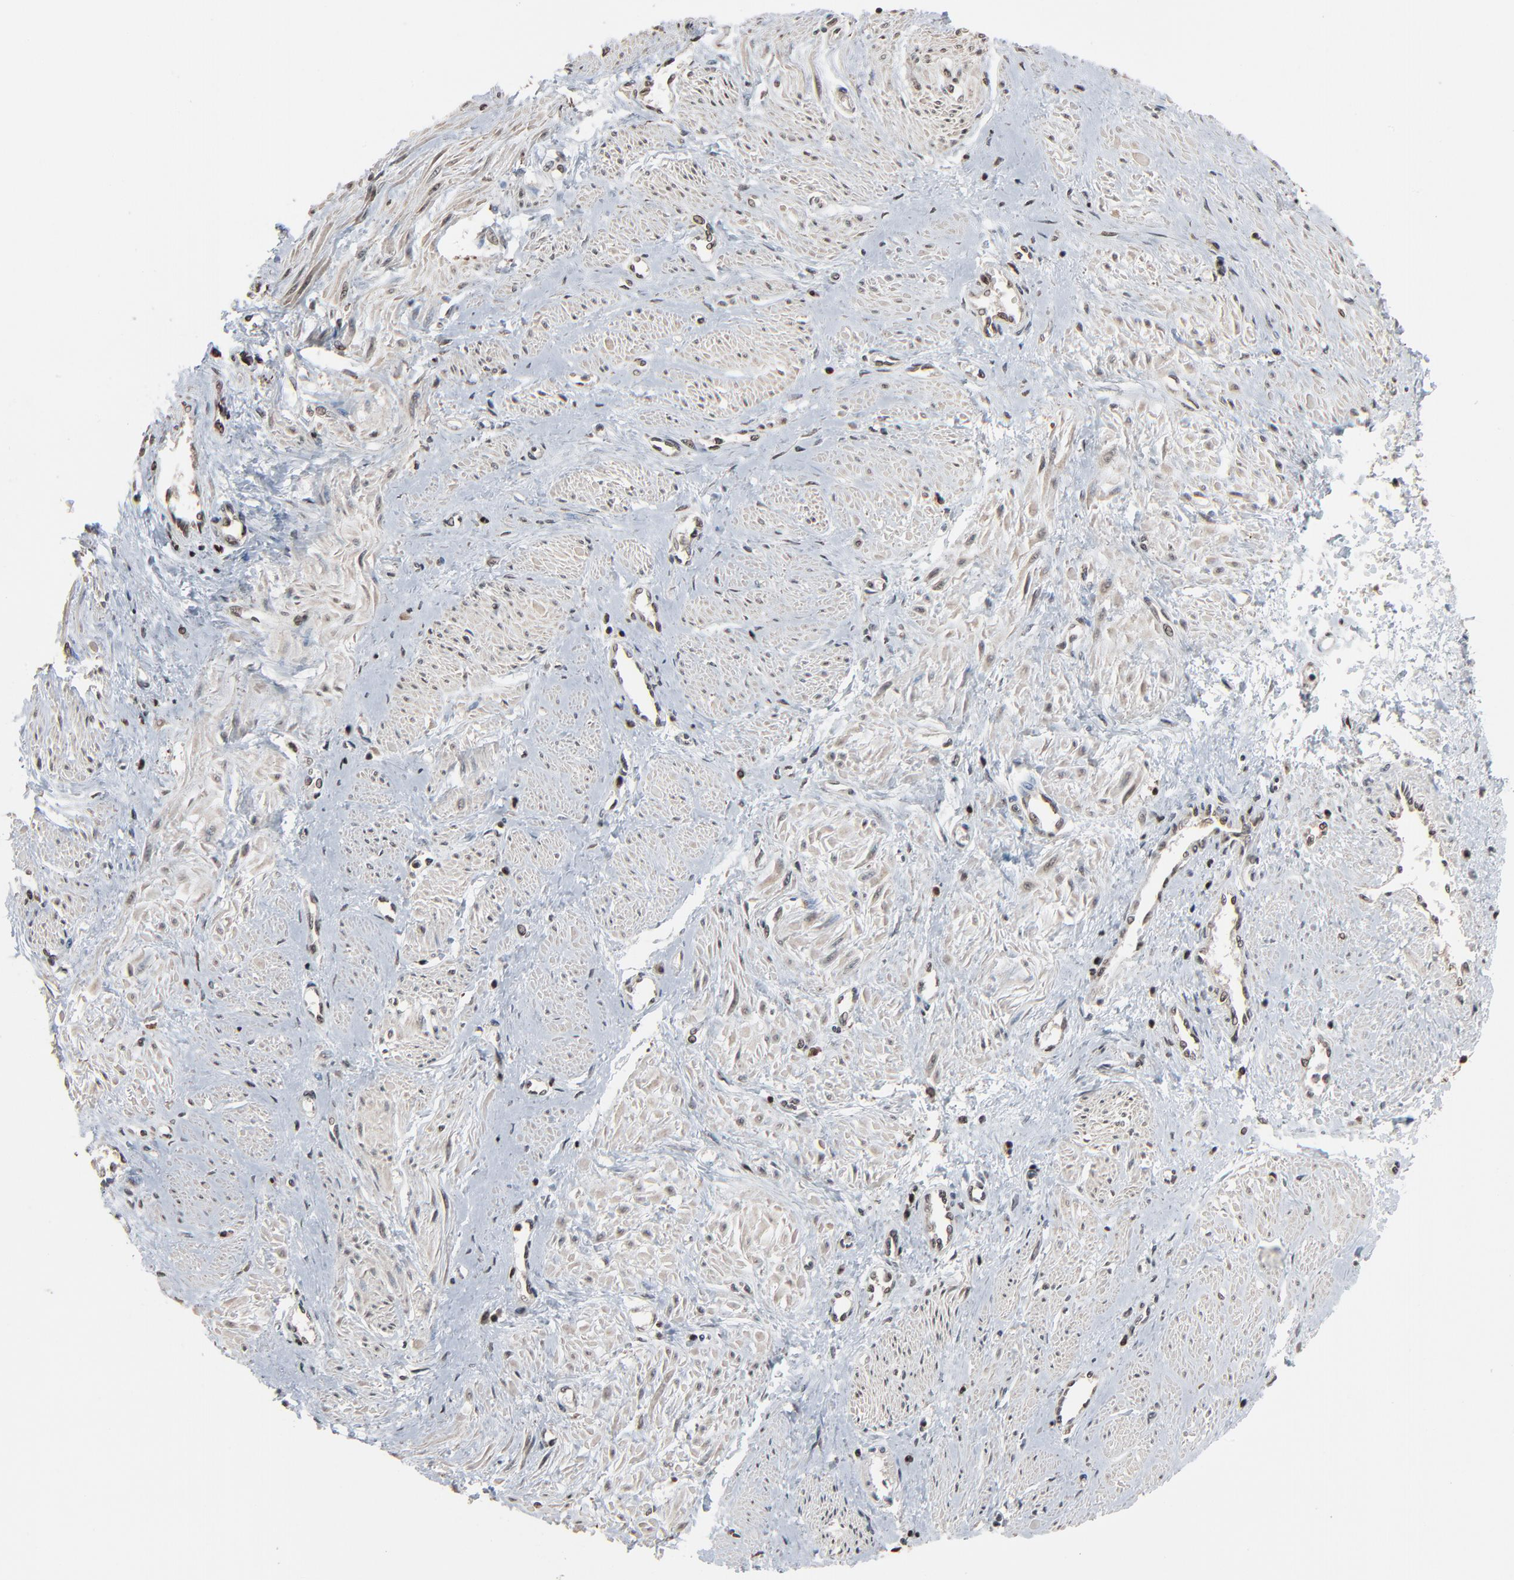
{"staining": {"intensity": "moderate", "quantity": ">75%", "location": "nuclear"}, "tissue": "smooth muscle", "cell_type": "Smooth muscle cells", "image_type": "normal", "snomed": [{"axis": "morphology", "description": "Normal tissue, NOS"}, {"axis": "topography", "description": "Smooth muscle"}, {"axis": "topography", "description": "Uterus"}], "caption": "Smooth muscle cells display medium levels of moderate nuclear expression in about >75% of cells in unremarkable smooth muscle. The staining was performed using DAB, with brown indicating positive protein expression. Nuclei are stained blue with hematoxylin.", "gene": "RPS6KA3", "patient": {"sex": "female", "age": 39}}